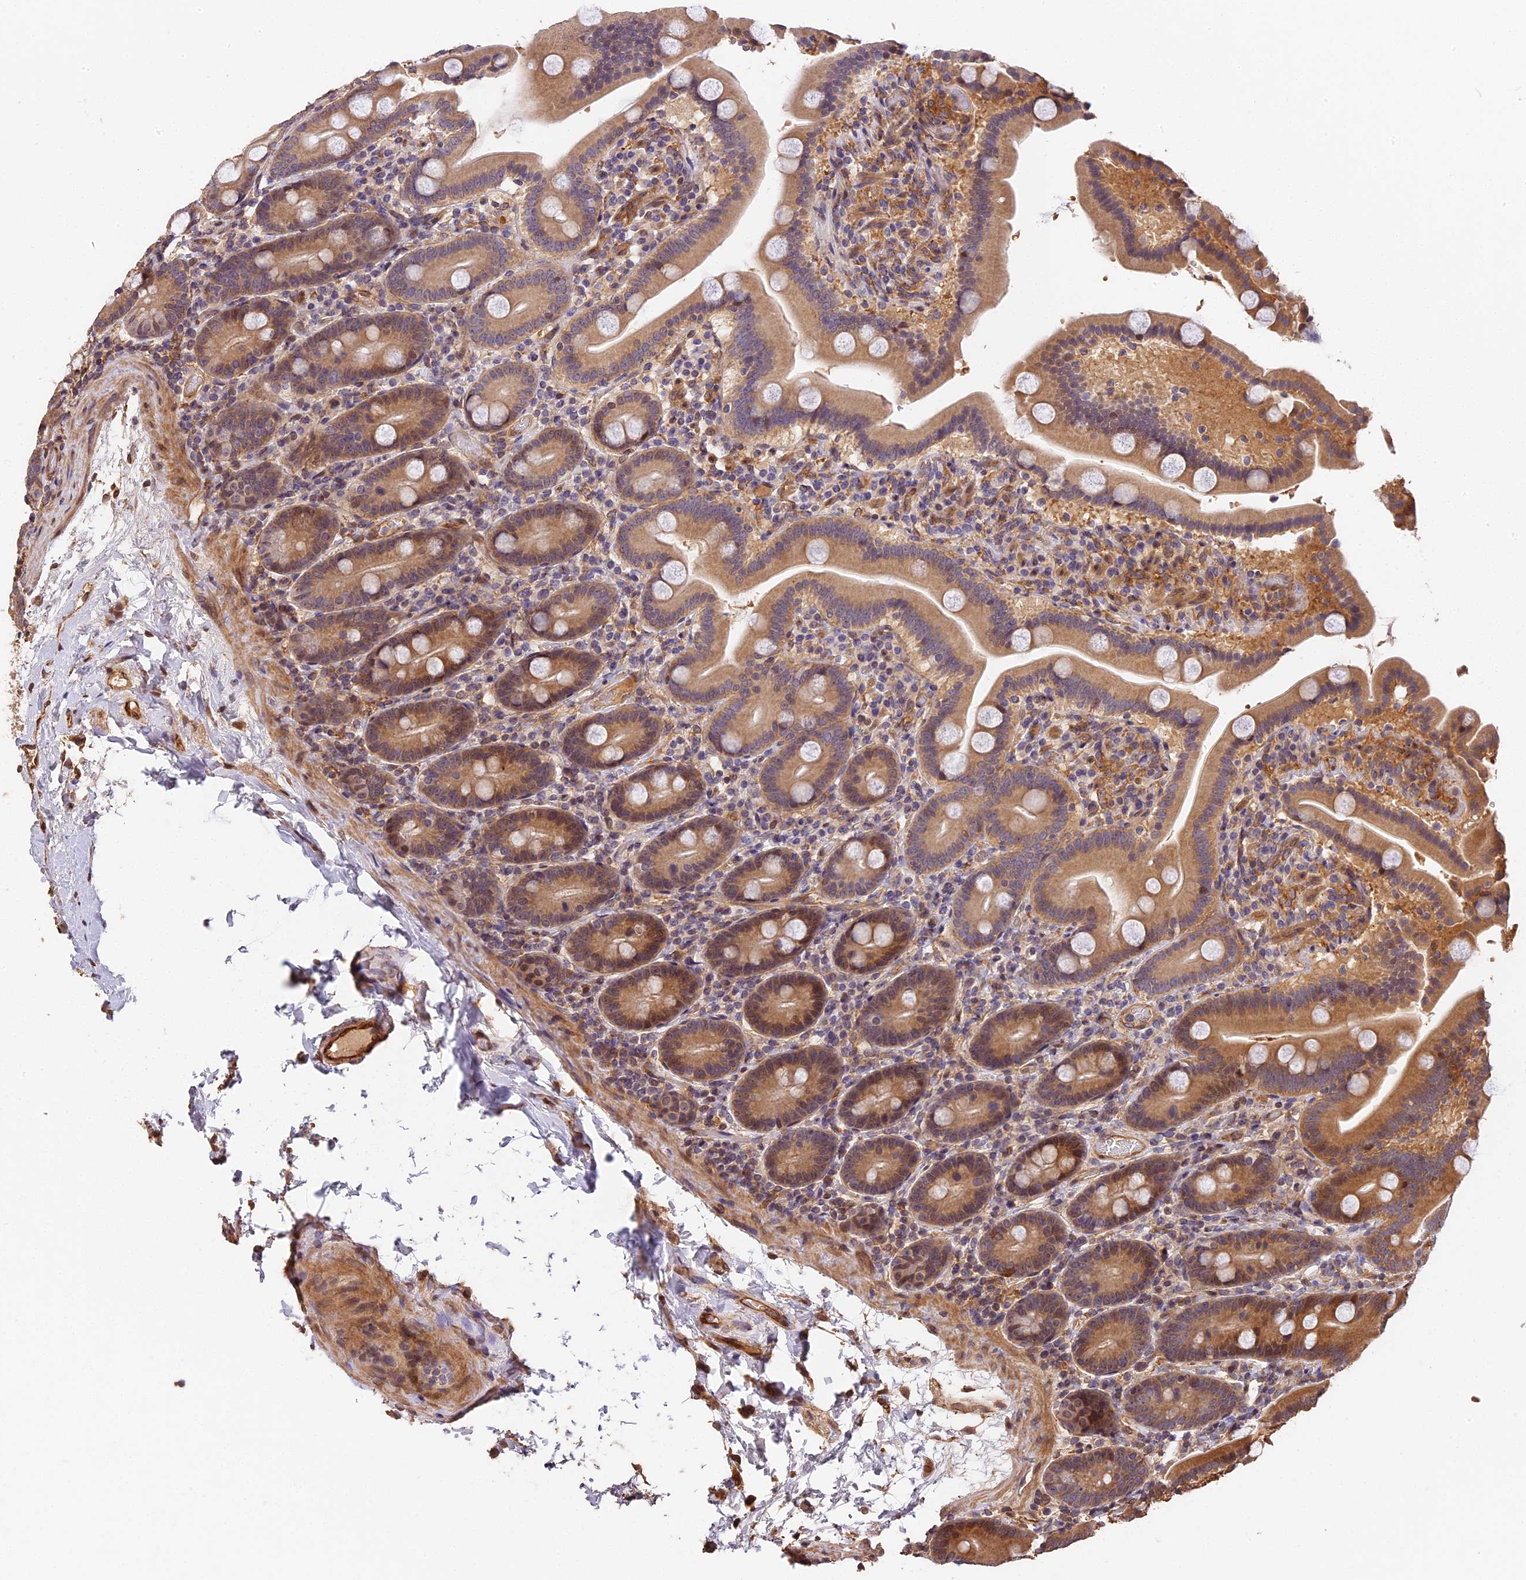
{"staining": {"intensity": "moderate", "quantity": ">75%", "location": "cytoplasmic/membranous"}, "tissue": "duodenum", "cell_type": "Glandular cells", "image_type": "normal", "snomed": [{"axis": "morphology", "description": "Normal tissue, NOS"}, {"axis": "topography", "description": "Duodenum"}], "caption": "Immunohistochemical staining of benign human duodenum reveals >75% levels of moderate cytoplasmic/membranous protein positivity in approximately >75% of glandular cells.", "gene": "ARHGAP17", "patient": {"sex": "male", "age": 55}}